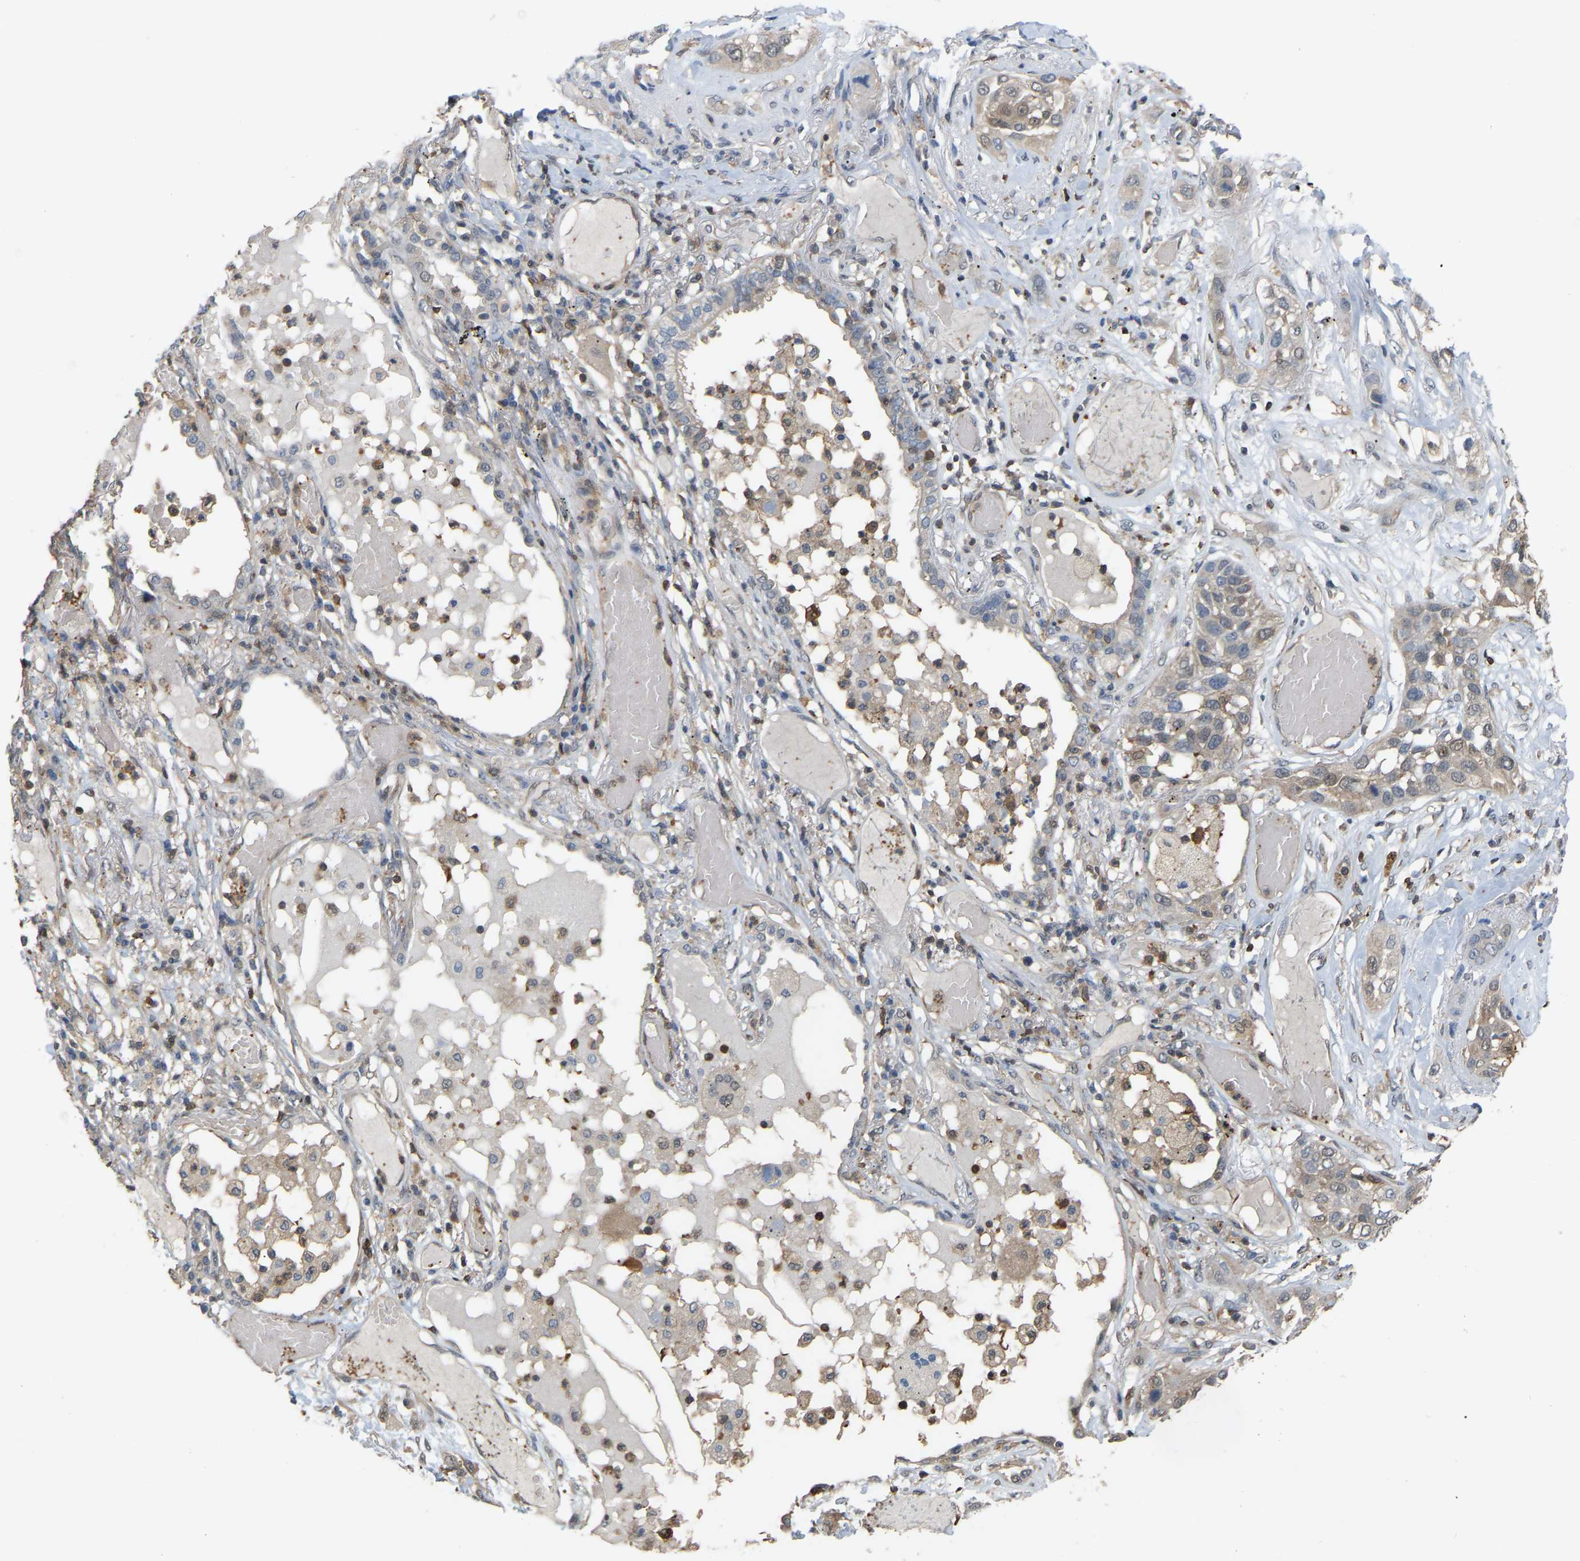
{"staining": {"intensity": "weak", "quantity": ">75%", "location": "cytoplasmic/membranous"}, "tissue": "lung cancer", "cell_type": "Tumor cells", "image_type": "cancer", "snomed": [{"axis": "morphology", "description": "Squamous cell carcinoma, NOS"}, {"axis": "topography", "description": "Lung"}], "caption": "The image shows a brown stain indicating the presence of a protein in the cytoplasmic/membranous of tumor cells in lung cancer (squamous cell carcinoma).", "gene": "MTPN", "patient": {"sex": "male", "age": 71}}